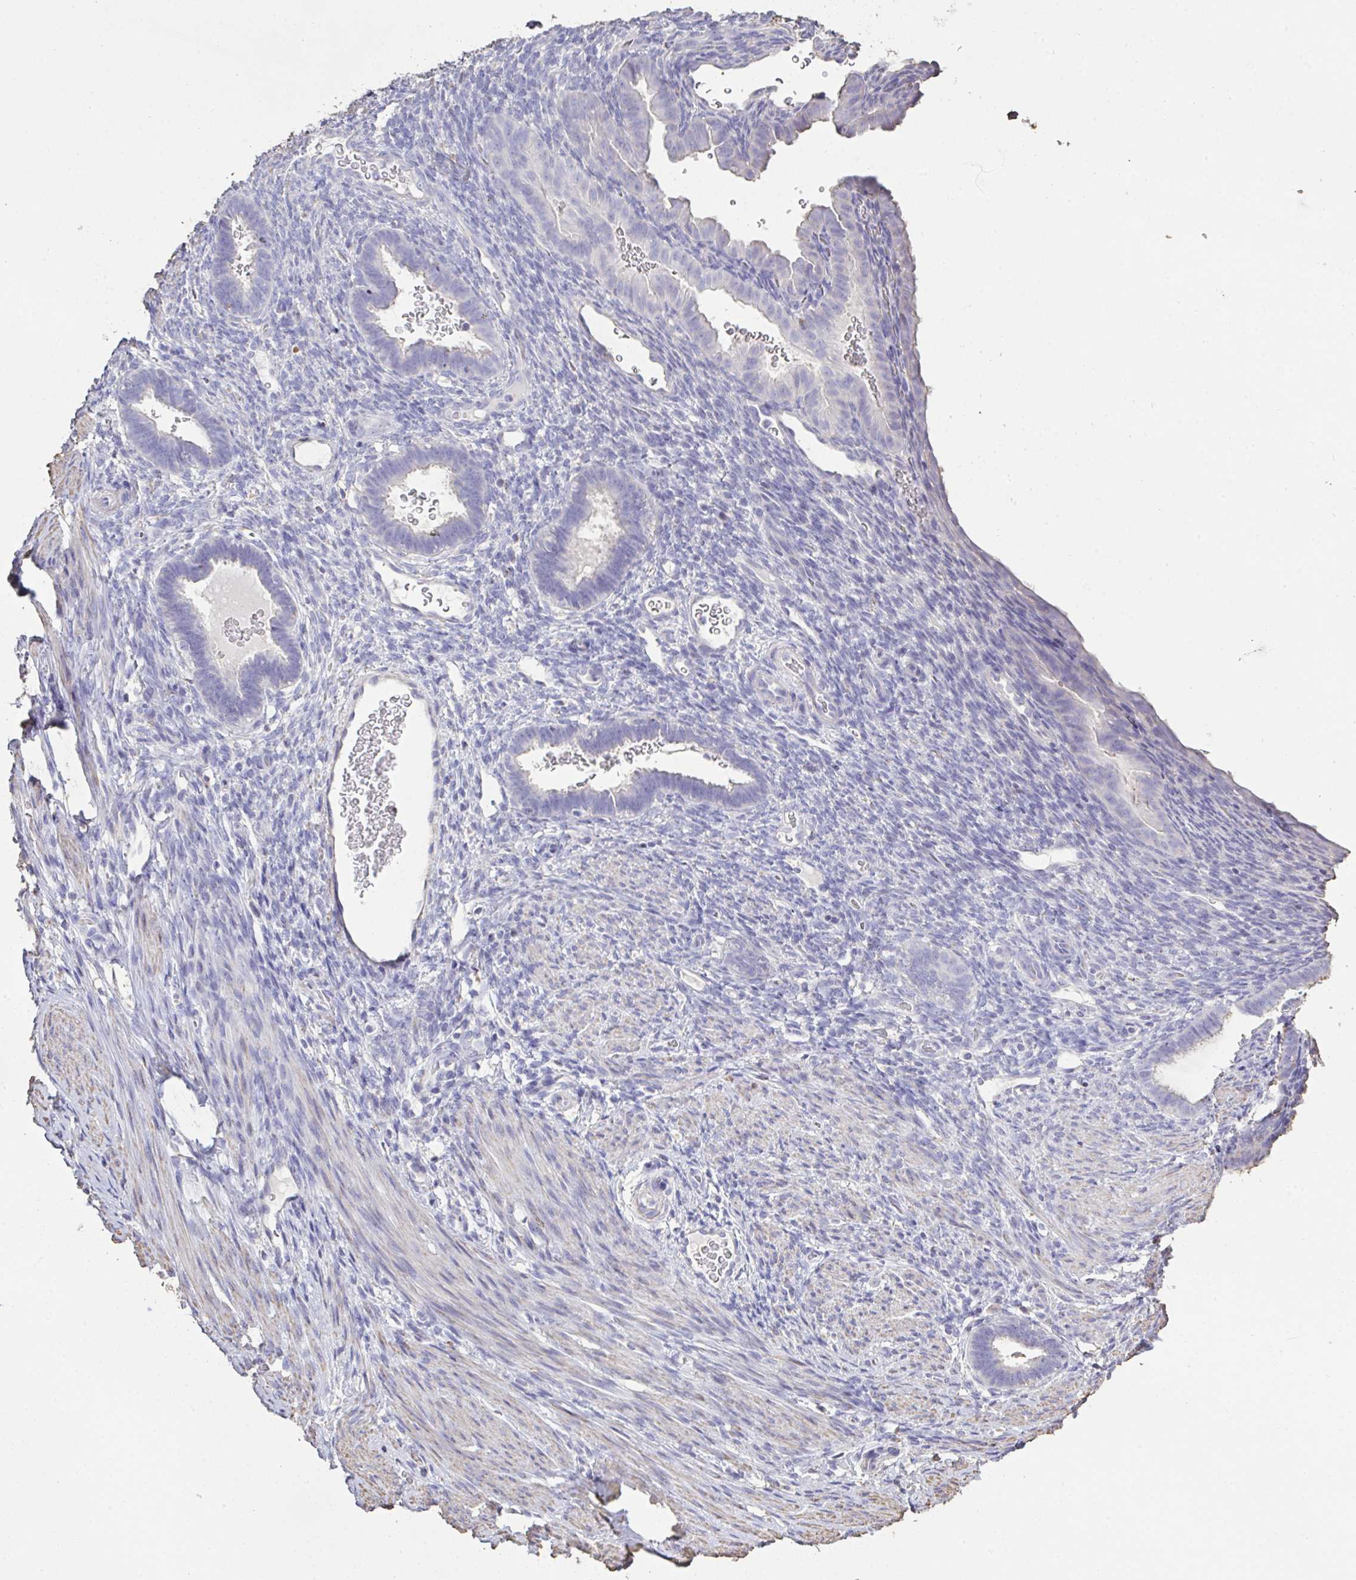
{"staining": {"intensity": "negative", "quantity": "none", "location": "none"}, "tissue": "endometrium", "cell_type": "Cells in endometrial stroma", "image_type": "normal", "snomed": [{"axis": "morphology", "description": "Normal tissue, NOS"}, {"axis": "topography", "description": "Endometrium"}], "caption": "An IHC histopathology image of normal endometrium is shown. There is no staining in cells in endometrial stroma of endometrium.", "gene": "IL23R", "patient": {"sex": "female", "age": 34}}